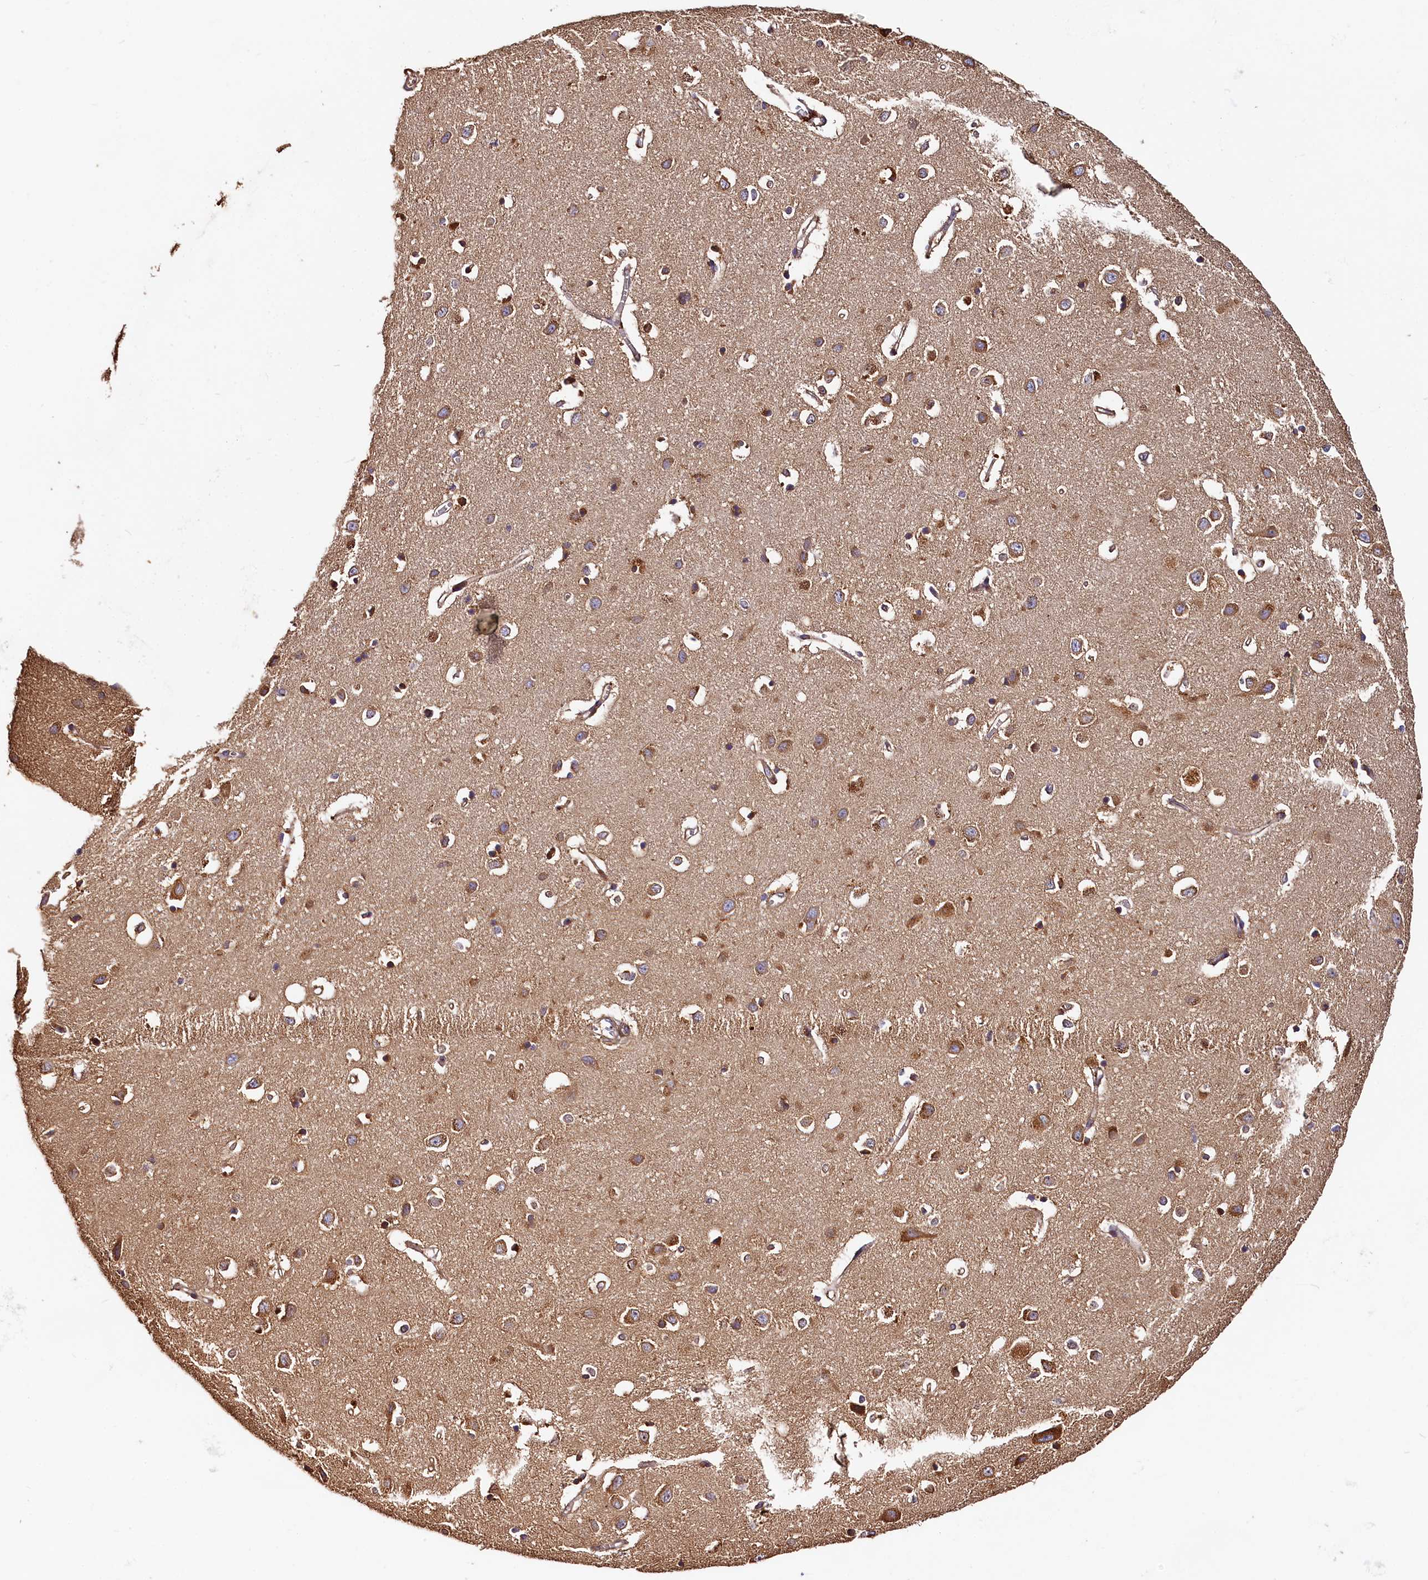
{"staining": {"intensity": "moderate", "quantity": ">75%", "location": "cytoplasmic/membranous"}, "tissue": "cerebral cortex", "cell_type": "Endothelial cells", "image_type": "normal", "snomed": [{"axis": "morphology", "description": "Normal tissue, NOS"}, {"axis": "topography", "description": "Cerebral cortex"}], "caption": "Cerebral cortex stained with a brown dye shows moderate cytoplasmic/membranous positive expression in about >75% of endothelial cells.", "gene": "HMOX2", "patient": {"sex": "female", "age": 64}}